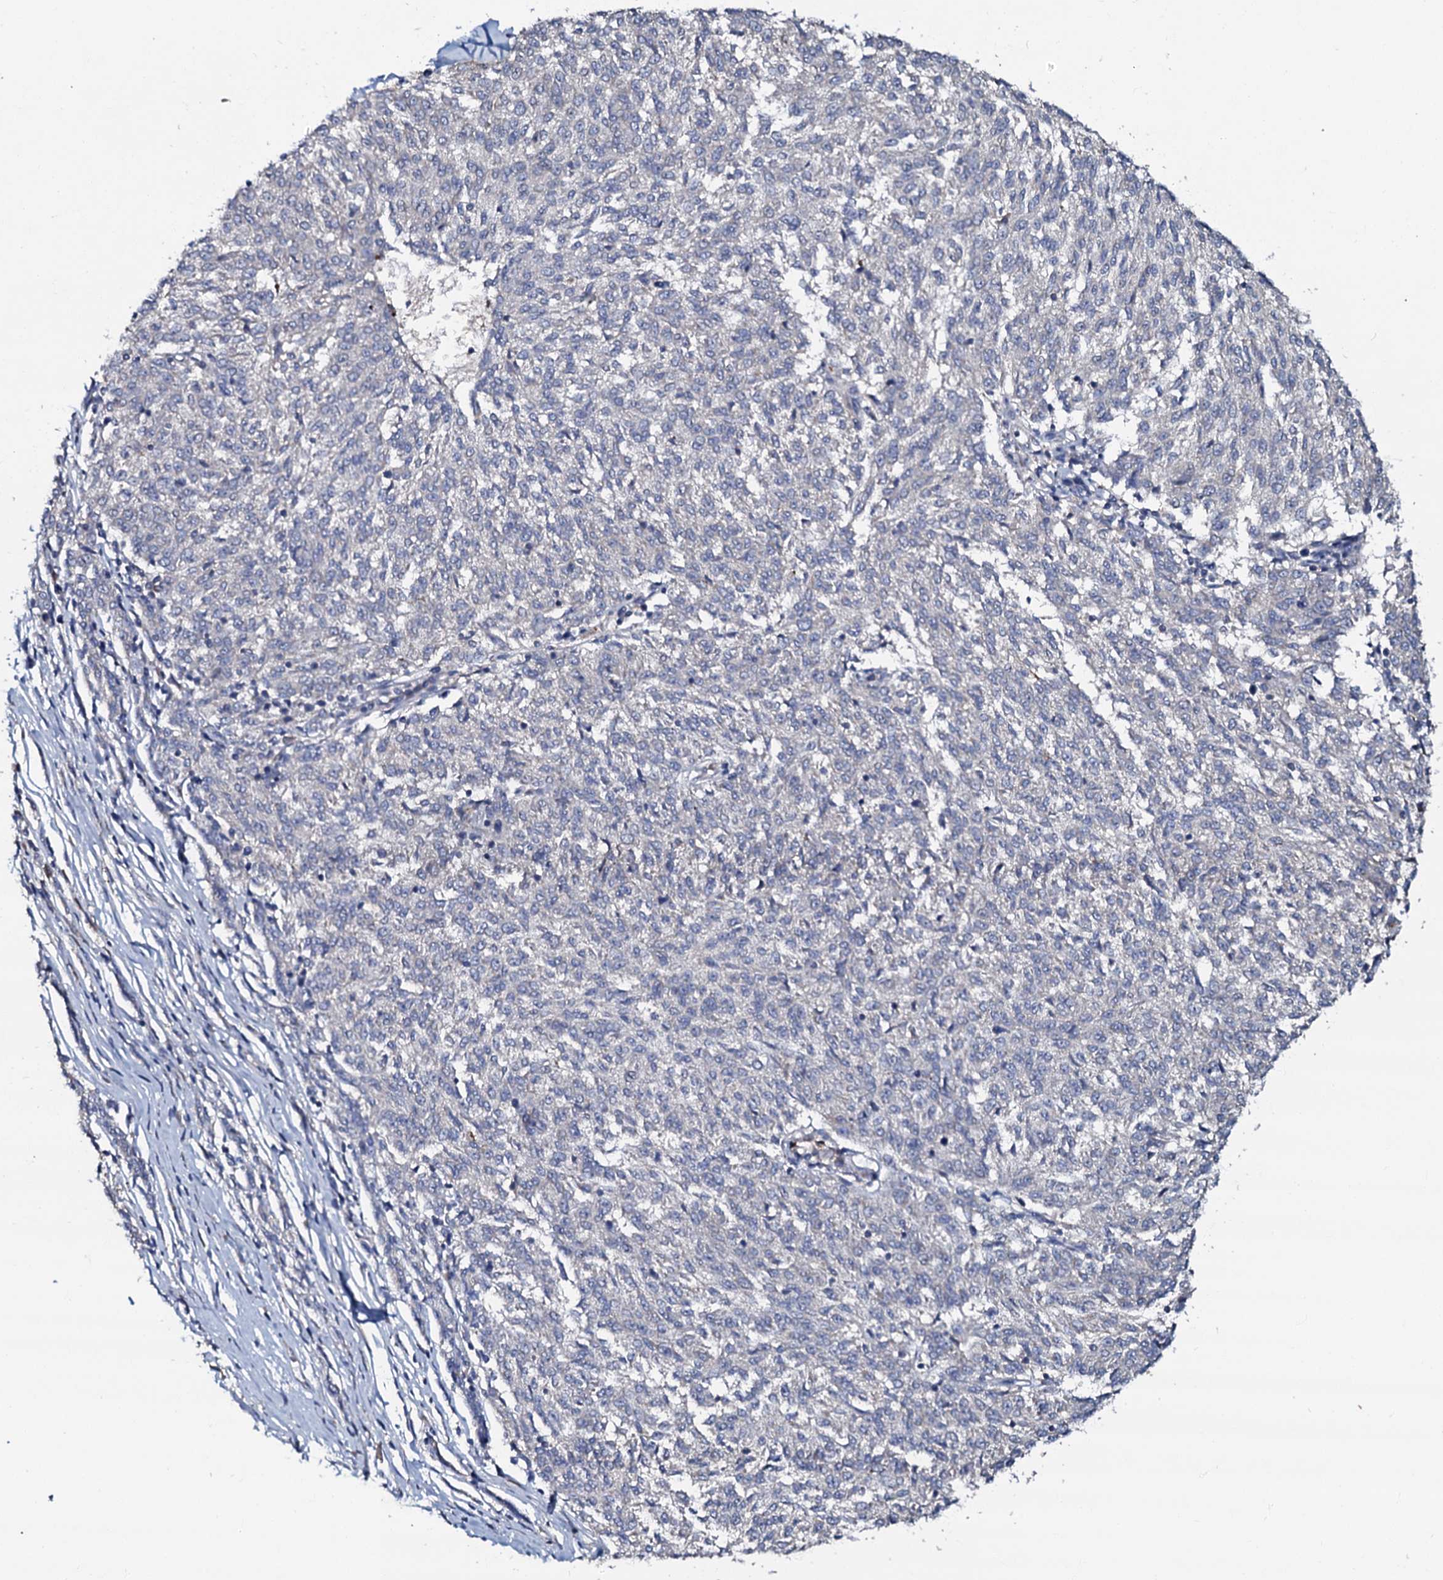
{"staining": {"intensity": "negative", "quantity": "none", "location": "none"}, "tissue": "melanoma", "cell_type": "Tumor cells", "image_type": "cancer", "snomed": [{"axis": "morphology", "description": "Malignant melanoma, NOS"}, {"axis": "topography", "description": "Skin"}], "caption": "The immunohistochemistry (IHC) photomicrograph has no significant staining in tumor cells of melanoma tissue.", "gene": "CPNE2", "patient": {"sex": "female", "age": 72}}